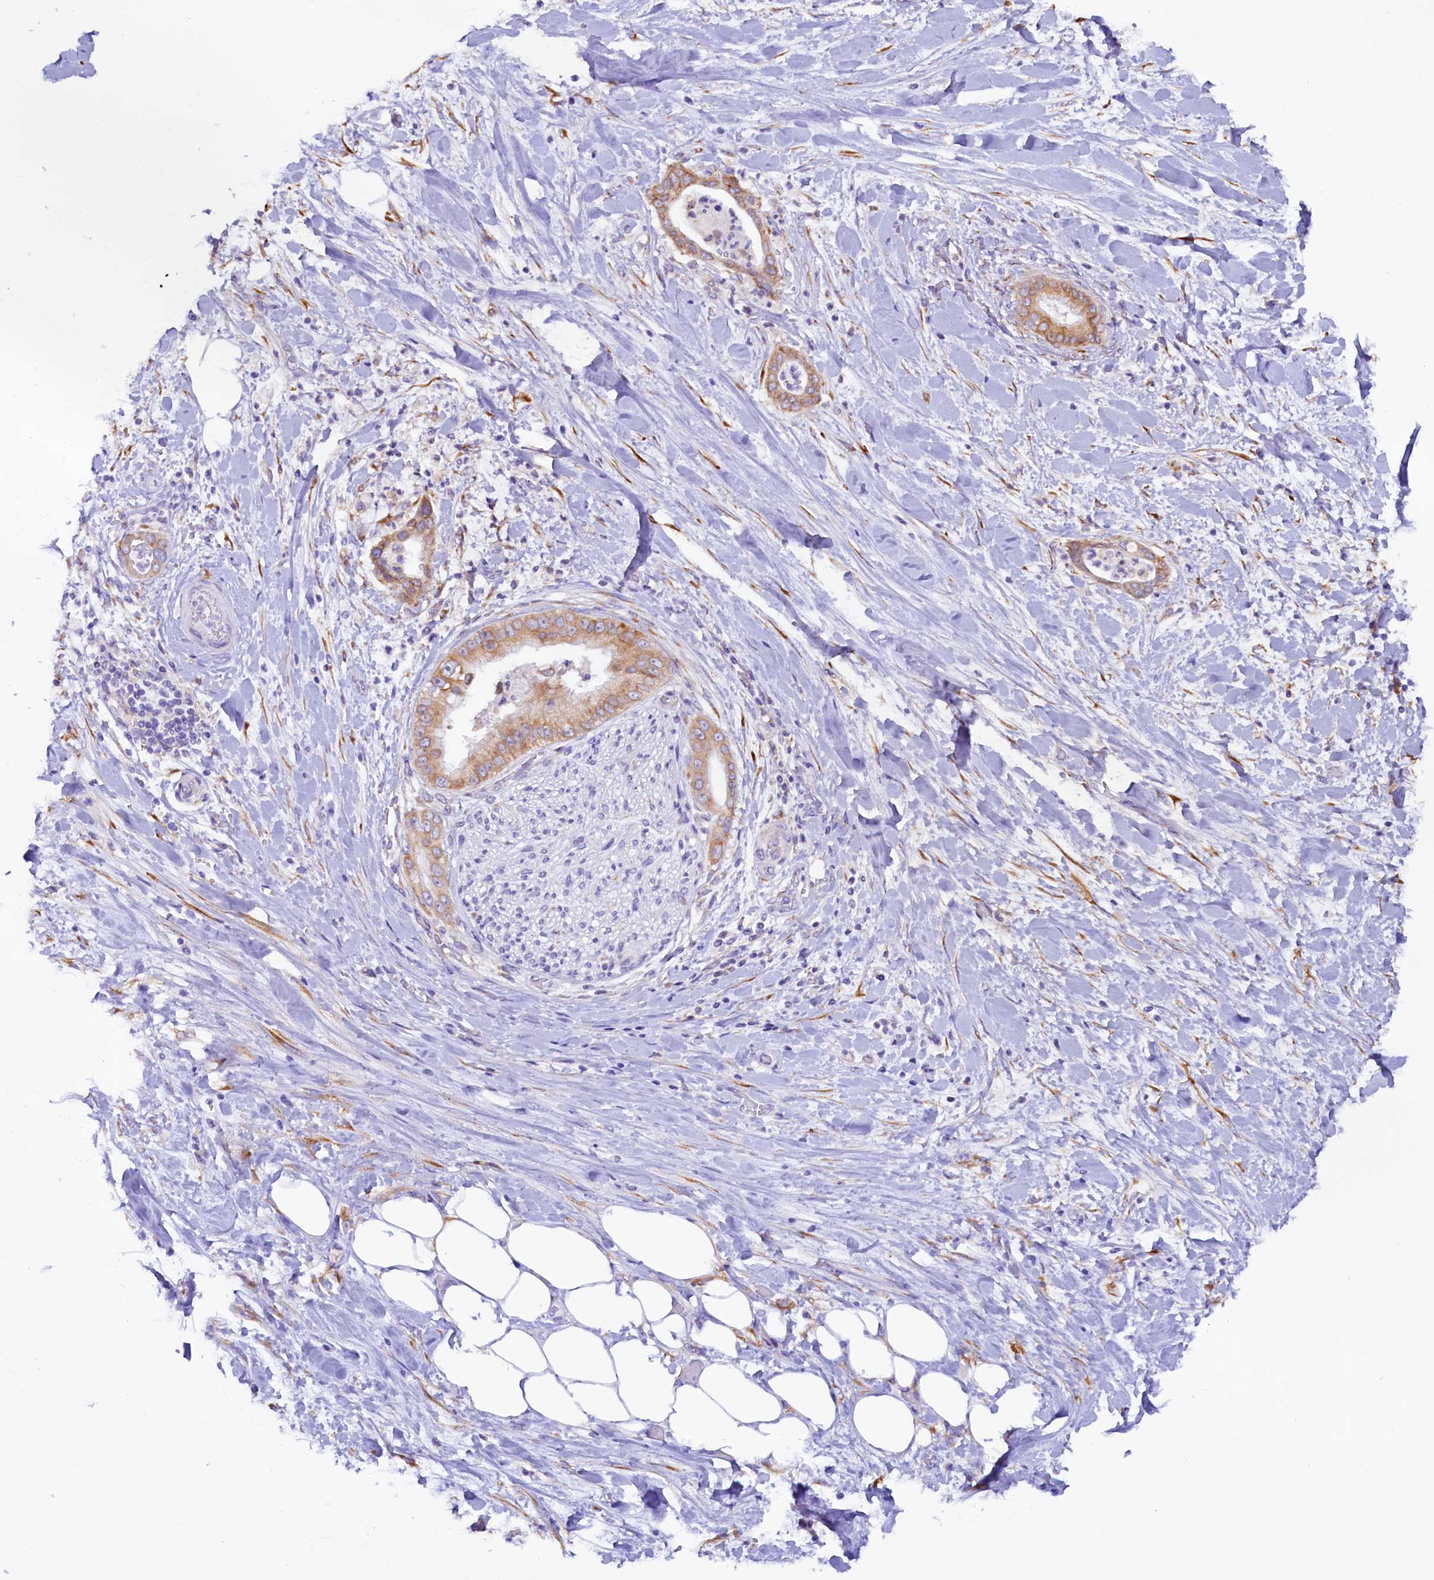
{"staining": {"intensity": "moderate", "quantity": ">75%", "location": "cytoplasmic/membranous"}, "tissue": "liver cancer", "cell_type": "Tumor cells", "image_type": "cancer", "snomed": [{"axis": "morphology", "description": "Cholangiocarcinoma"}, {"axis": "topography", "description": "Liver"}], "caption": "A brown stain highlights moderate cytoplasmic/membranous positivity of a protein in human liver cancer tumor cells.", "gene": "SSC5D", "patient": {"sex": "female", "age": 54}}